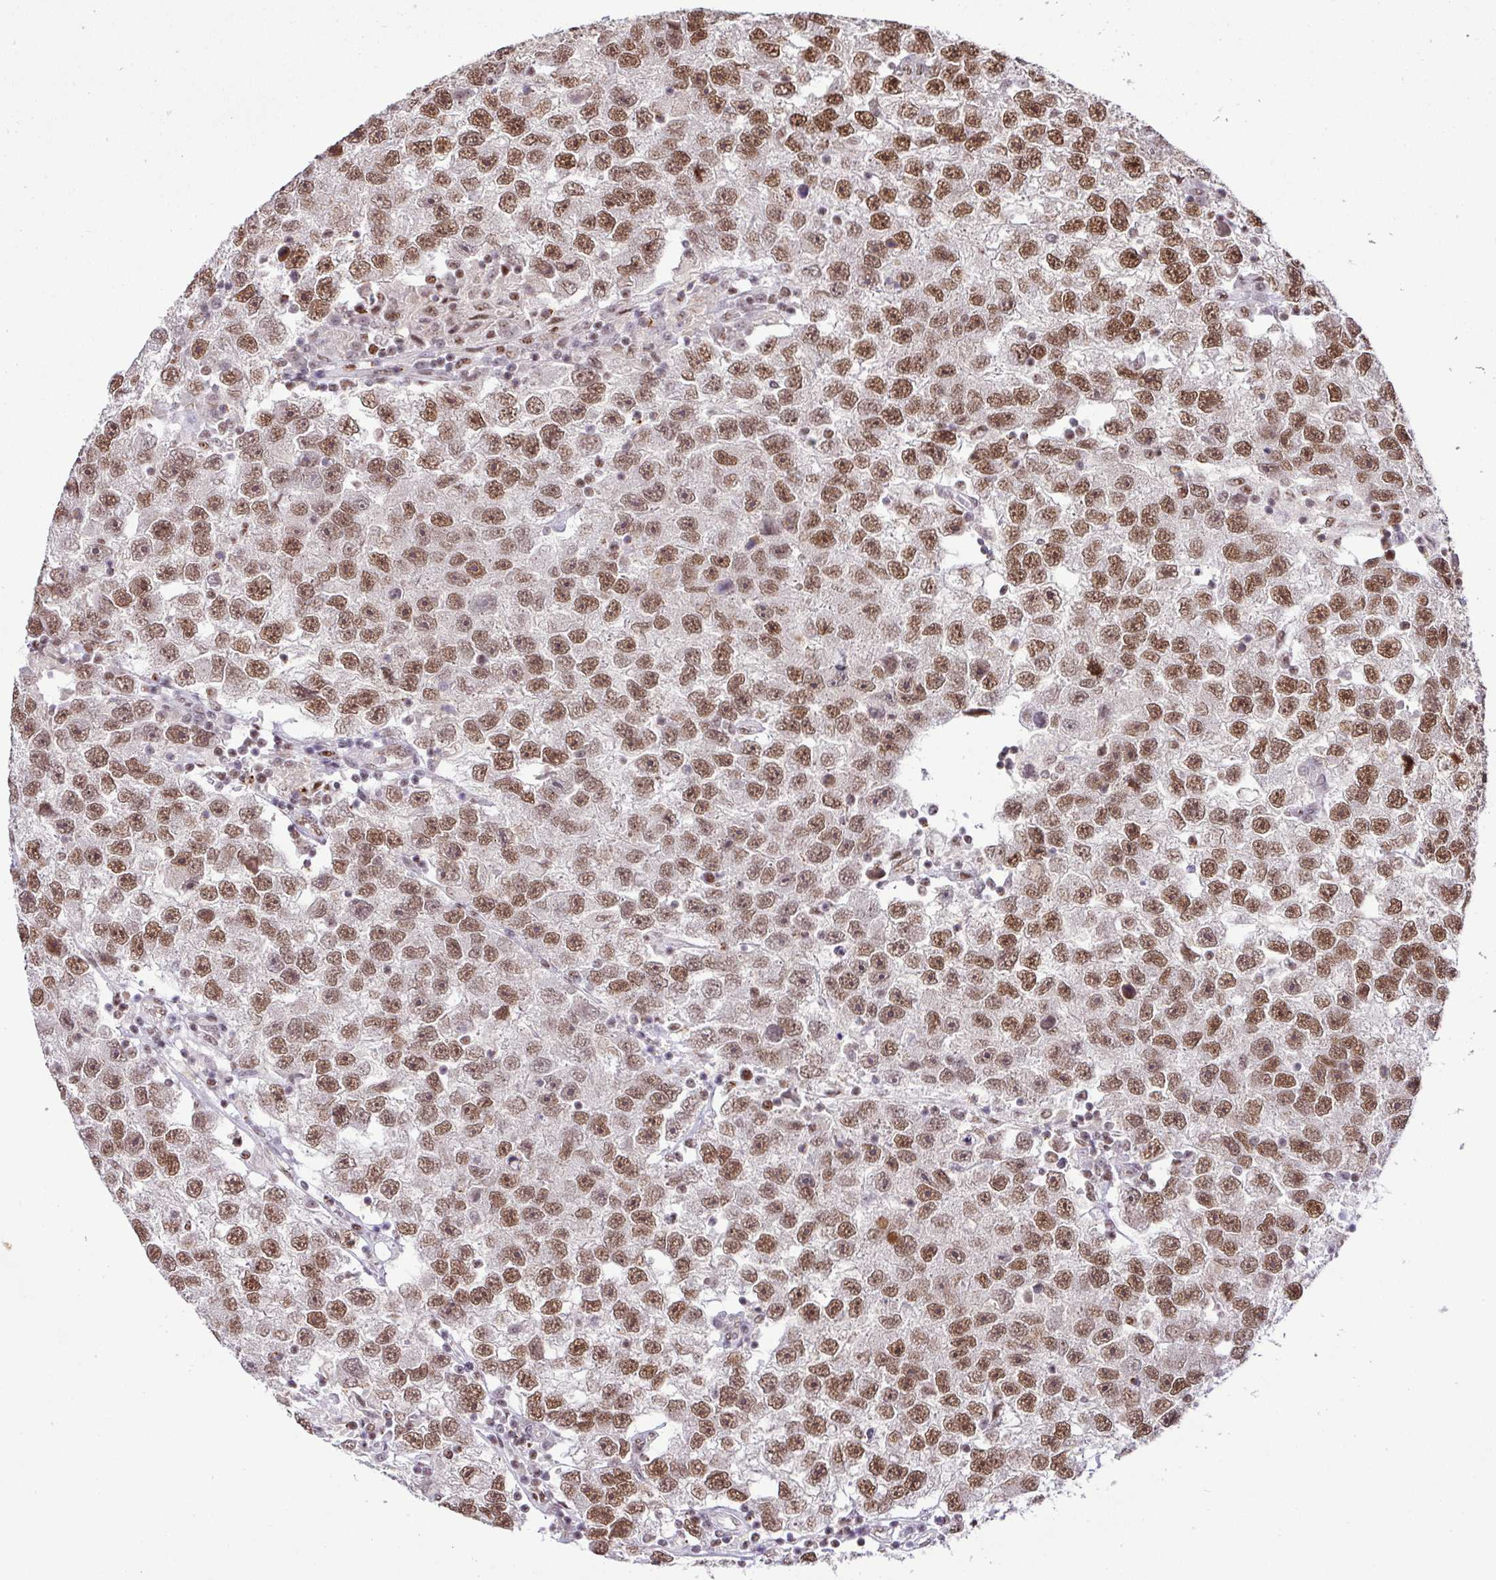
{"staining": {"intensity": "moderate", "quantity": ">75%", "location": "nuclear"}, "tissue": "testis cancer", "cell_type": "Tumor cells", "image_type": "cancer", "snomed": [{"axis": "morphology", "description": "Seminoma, NOS"}, {"axis": "topography", "description": "Testis"}], "caption": "Testis cancer stained with a brown dye displays moderate nuclear positive positivity in about >75% of tumor cells.", "gene": "PGAP4", "patient": {"sex": "male", "age": 26}}